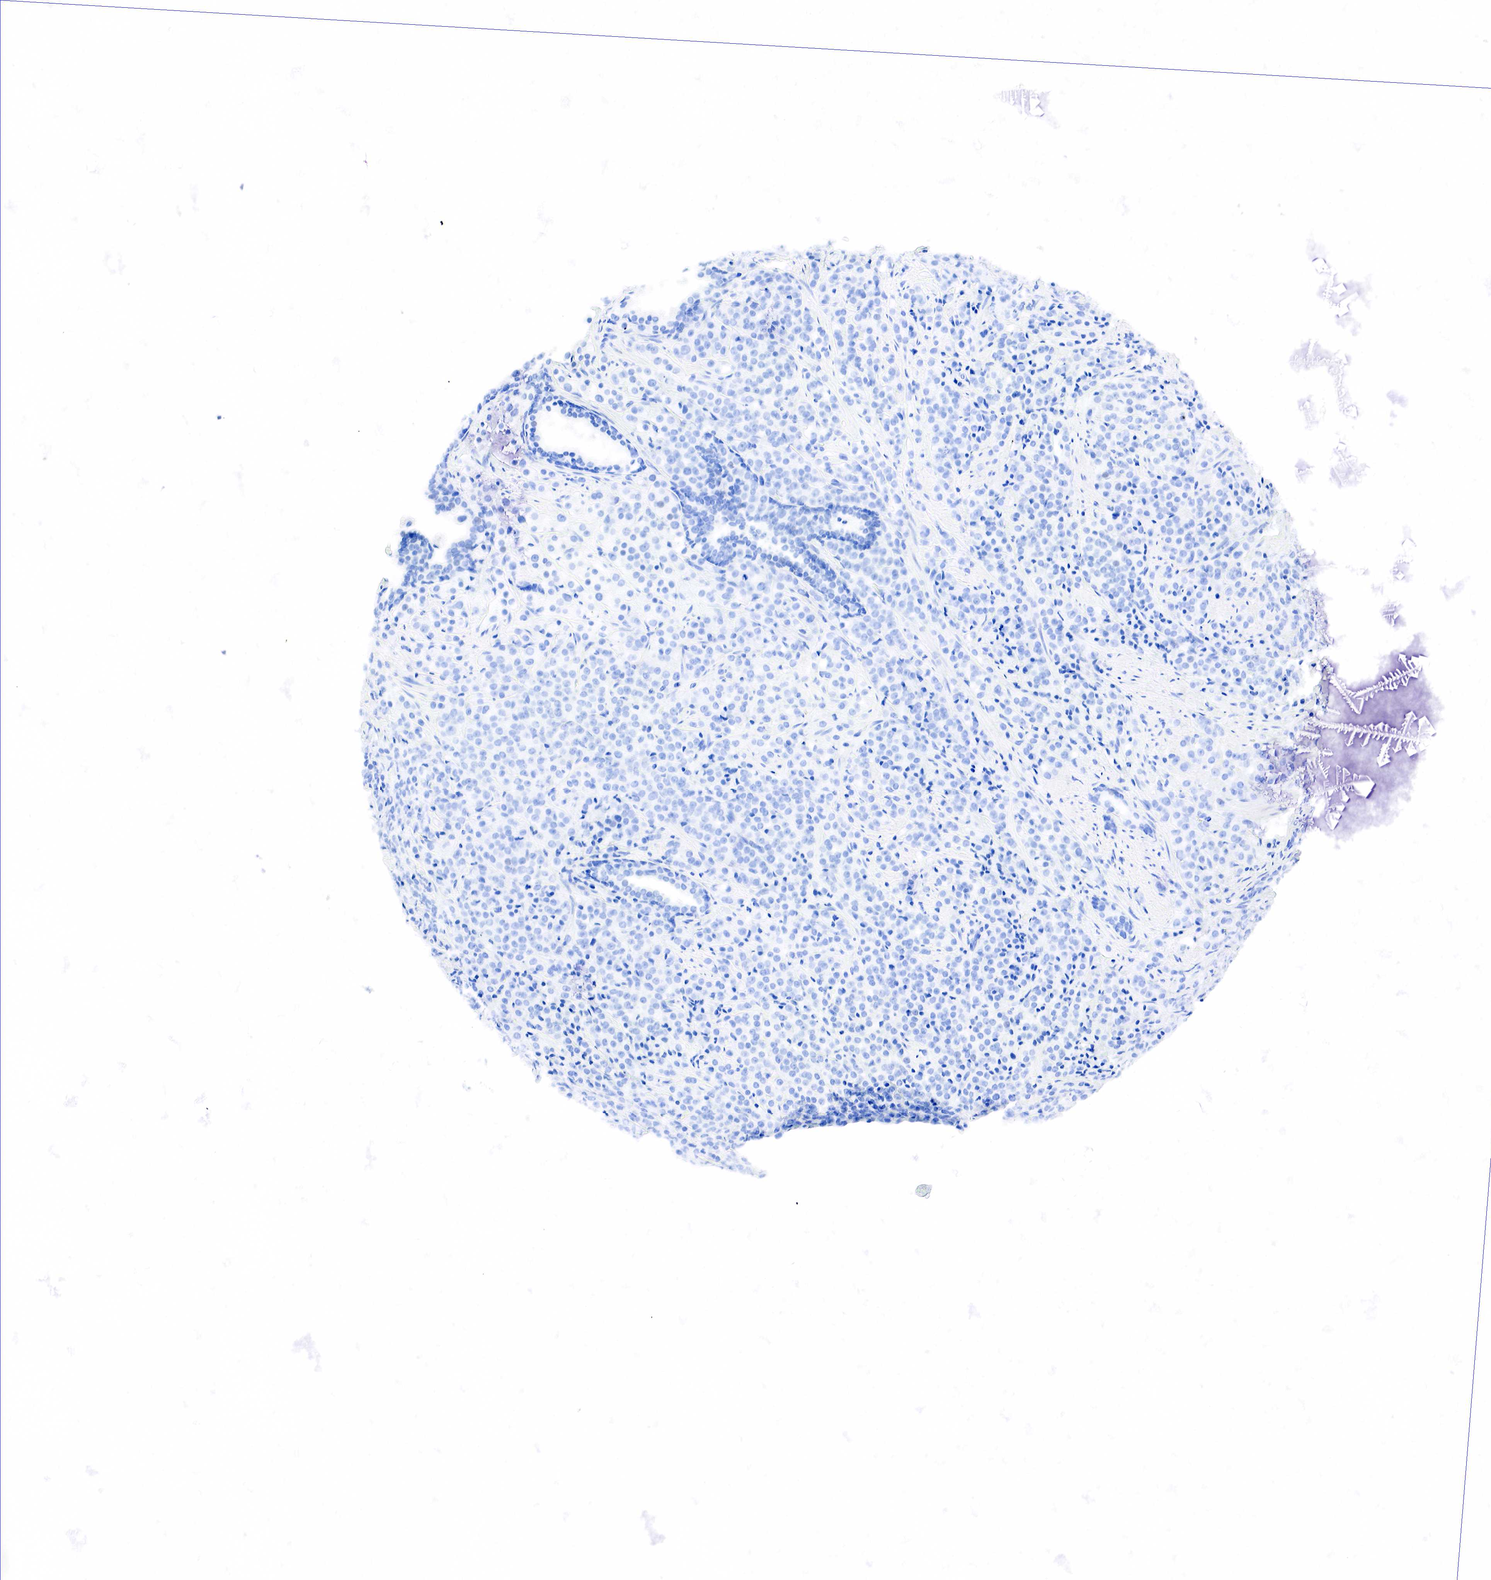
{"staining": {"intensity": "negative", "quantity": "none", "location": "none"}, "tissue": "prostate cancer", "cell_type": "Tumor cells", "image_type": "cancer", "snomed": [{"axis": "morphology", "description": "Adenocarcinoma, Medium grade"}, {"axis": "topography", "description": "Prostate"}], "caption": "High magnification brightfield microscopy of prostate cancer stained with DAB (brown) and counterstained with hematoxylin (blue): tumor cells show no significant staining.", "gene": "PTH", "patient": {"sex": "male", "age": 70}}